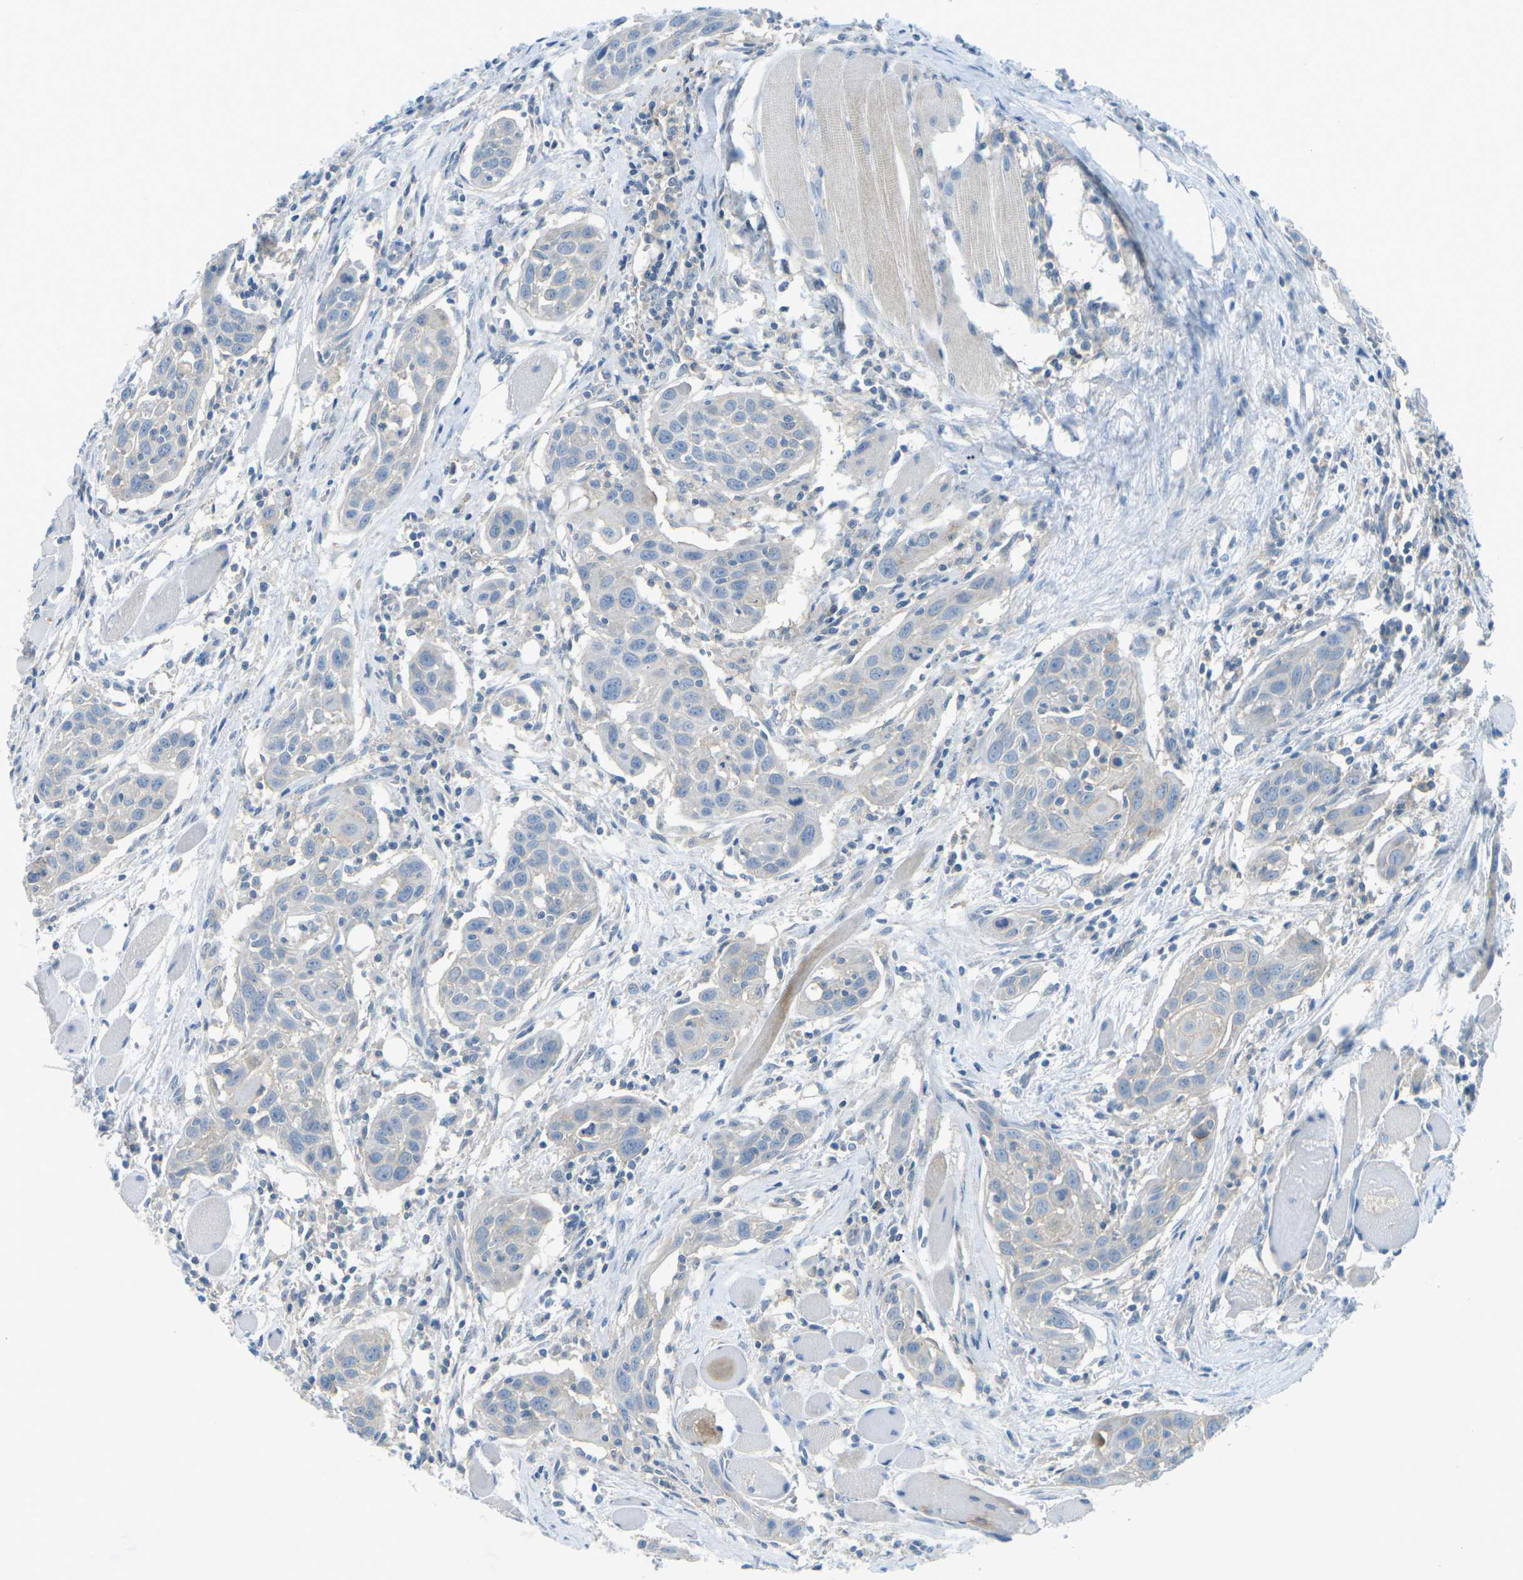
{"staining": {"intensity": "weak", "quantity": "<25%", "location": "cytoplasmic/membranous"}, "tissue": "head and neck cancer", "cell_type": "Tumor cells", "image_type": "cancer", "snomed": [{"axis": "morphology", "description": "Squamous cell carcinoma, NOS"}, {"axis": "topography", "description": "Oral tissue"}, {"axis": "topography", "description": "Head-Neck"}], "caption": "The immunohistochemistry image has no significant staining in tumor cells of head and neck cancer (squamous cell carcinoma) tissue.", "gene": "CD47", "patient": {"sex": "female", "age": 50}}